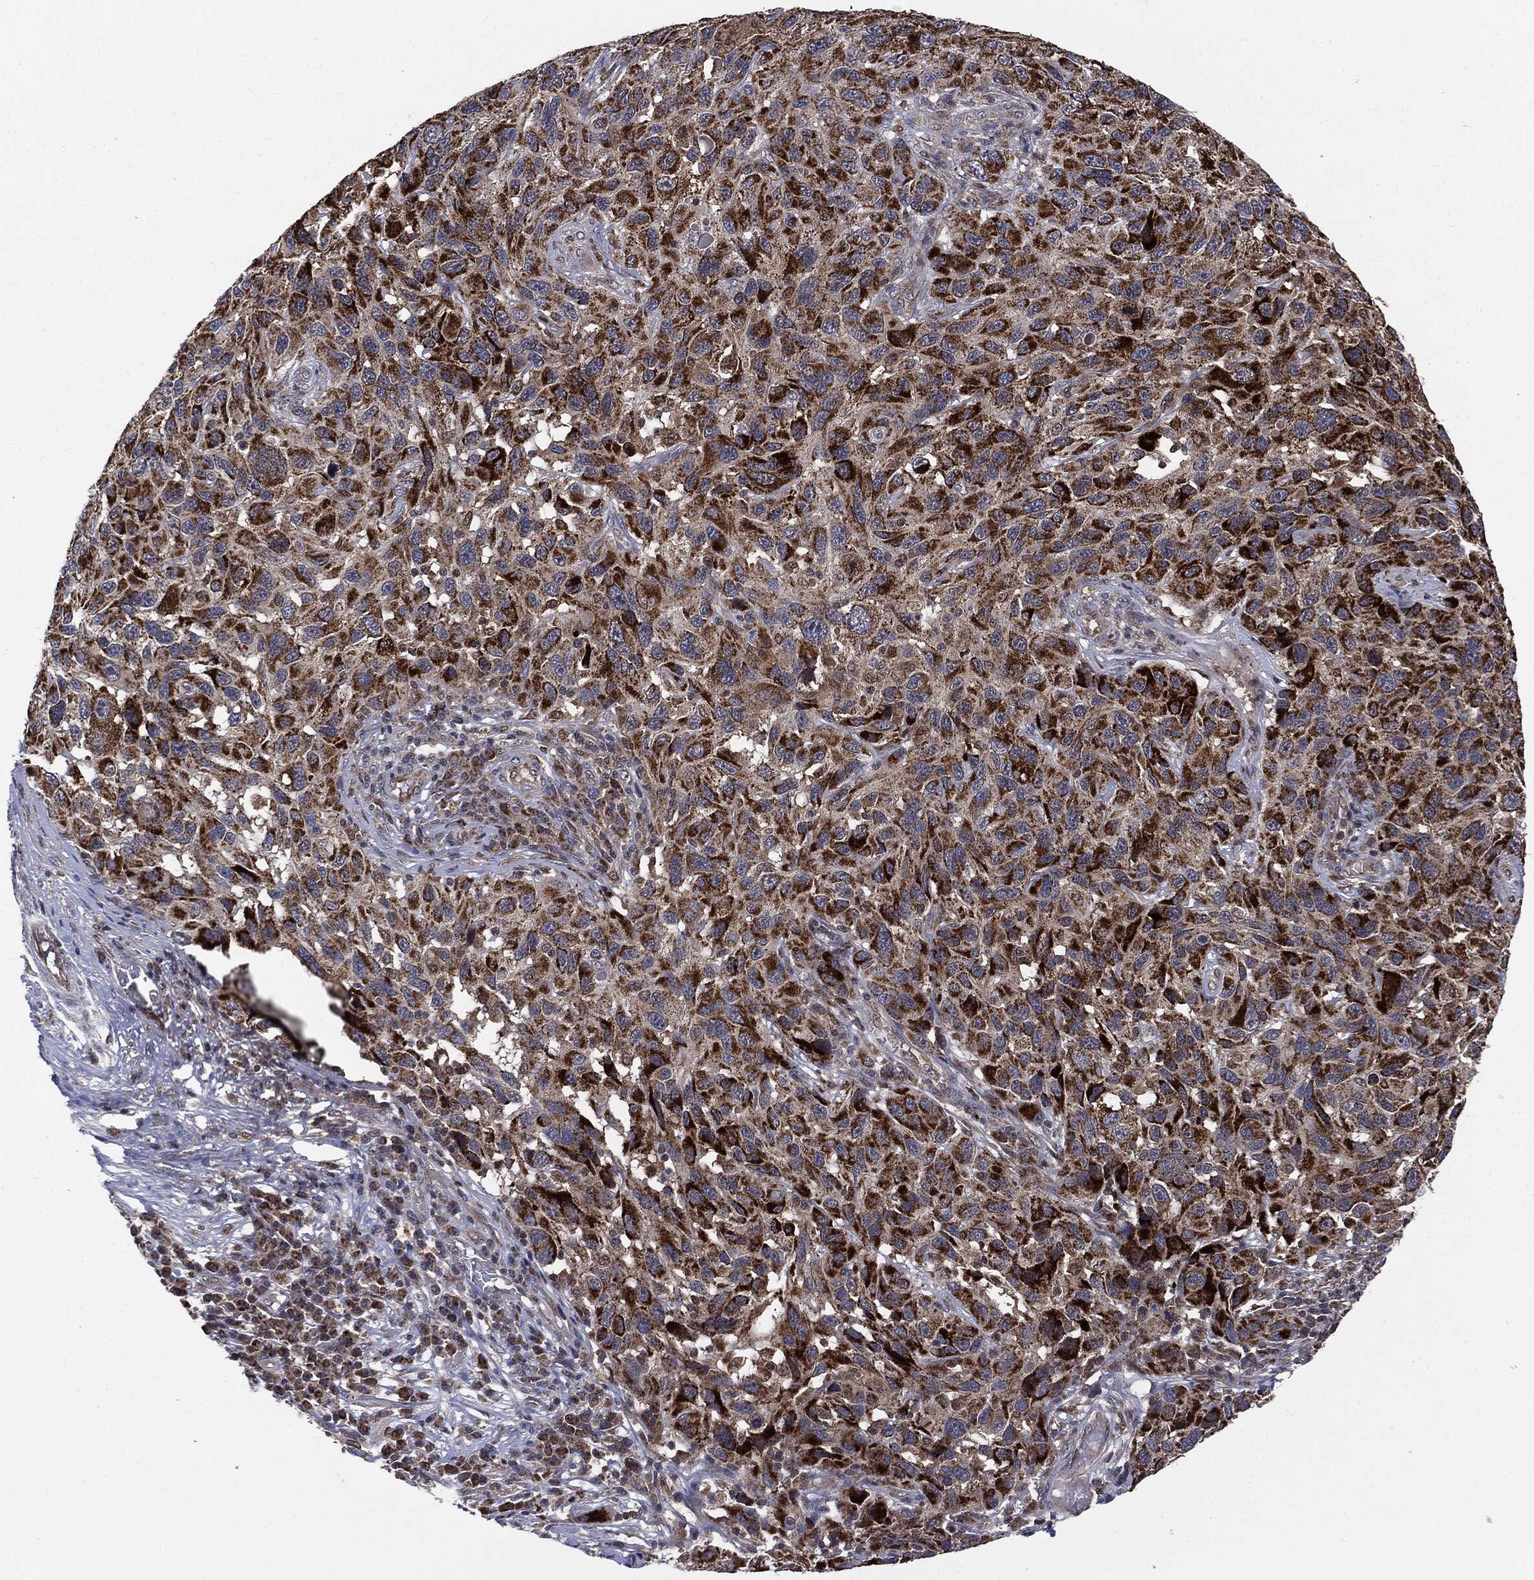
{"staining": {"intensity": "strong", "quantity": ">75%", "location": "cytoplasmic/membranous"}, "tissue": "melanoma", "cell_type": "Tumor cells", "image_type": "cancer", "snomed": [{"axis": "morphology", "description": "Malignant melanoma, NOS"}, {"axis": "topography", "description": "Skin"}], "caption": "A high amount of strong cytoplasmic/membranous expression is seen in approximately >75% of tumor cells in malignant melanoma tissue.", "gene": "PTPA", "patient": {"sex": "male", "age": 53}}